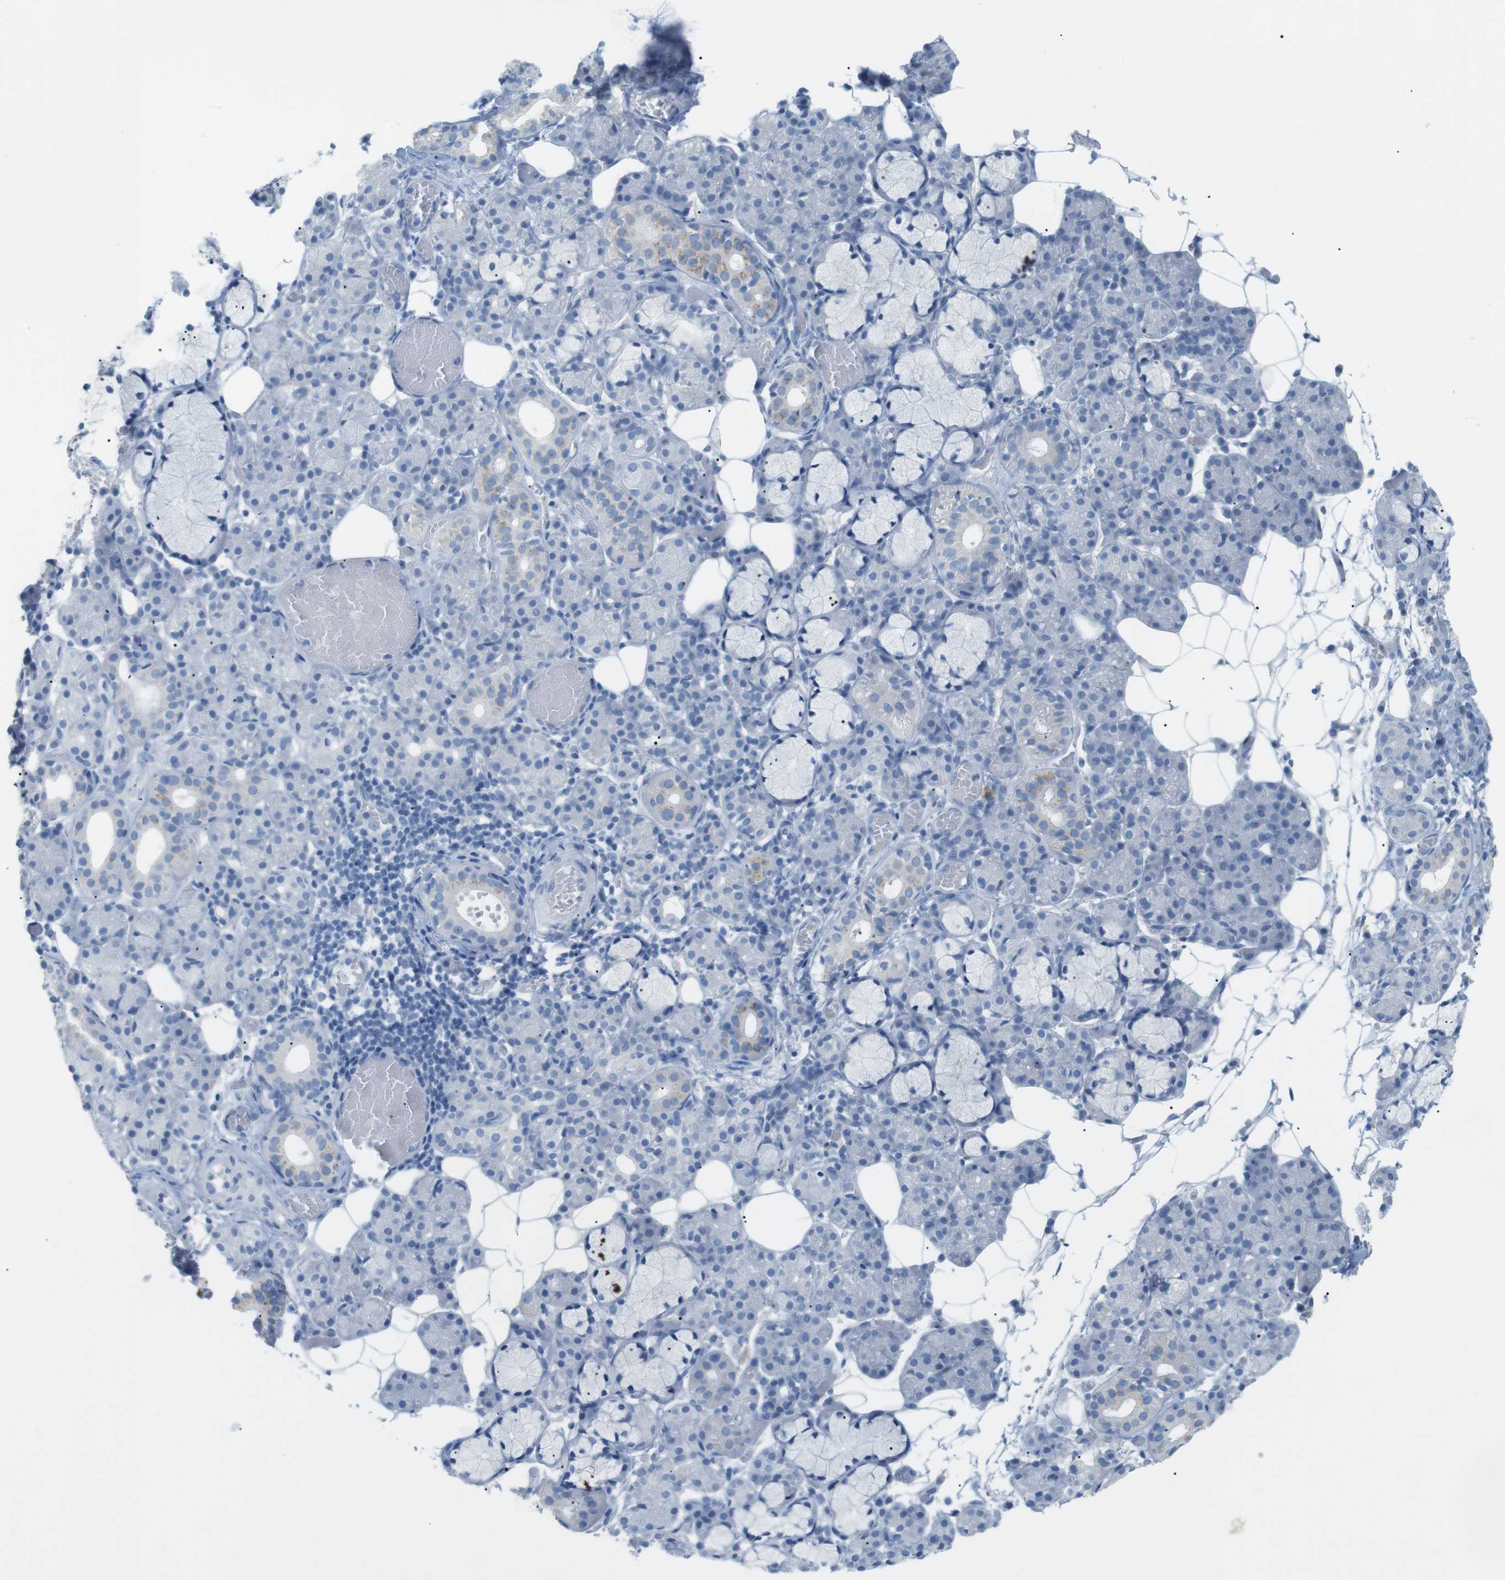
{"staining": {"intensity": "weak", "quantity": "<25%", "location": "cytoplasmic/membranous"}, "tissue": "salivary gland", "cell_type": "Glandular cells", "image_type": "normal", "snomed": [{"axis": "morphology", "description": "Normal tissue, NOS"}, {"axis": "topography", "description": "Salivary gland"}], "caption": "This is an immunohistochemistry micrograph of unremarkable human salivary gland. There is no positivity in glandular cells.", "gene": "SALL4", "patient": {"sex": "male", "age": 63}}